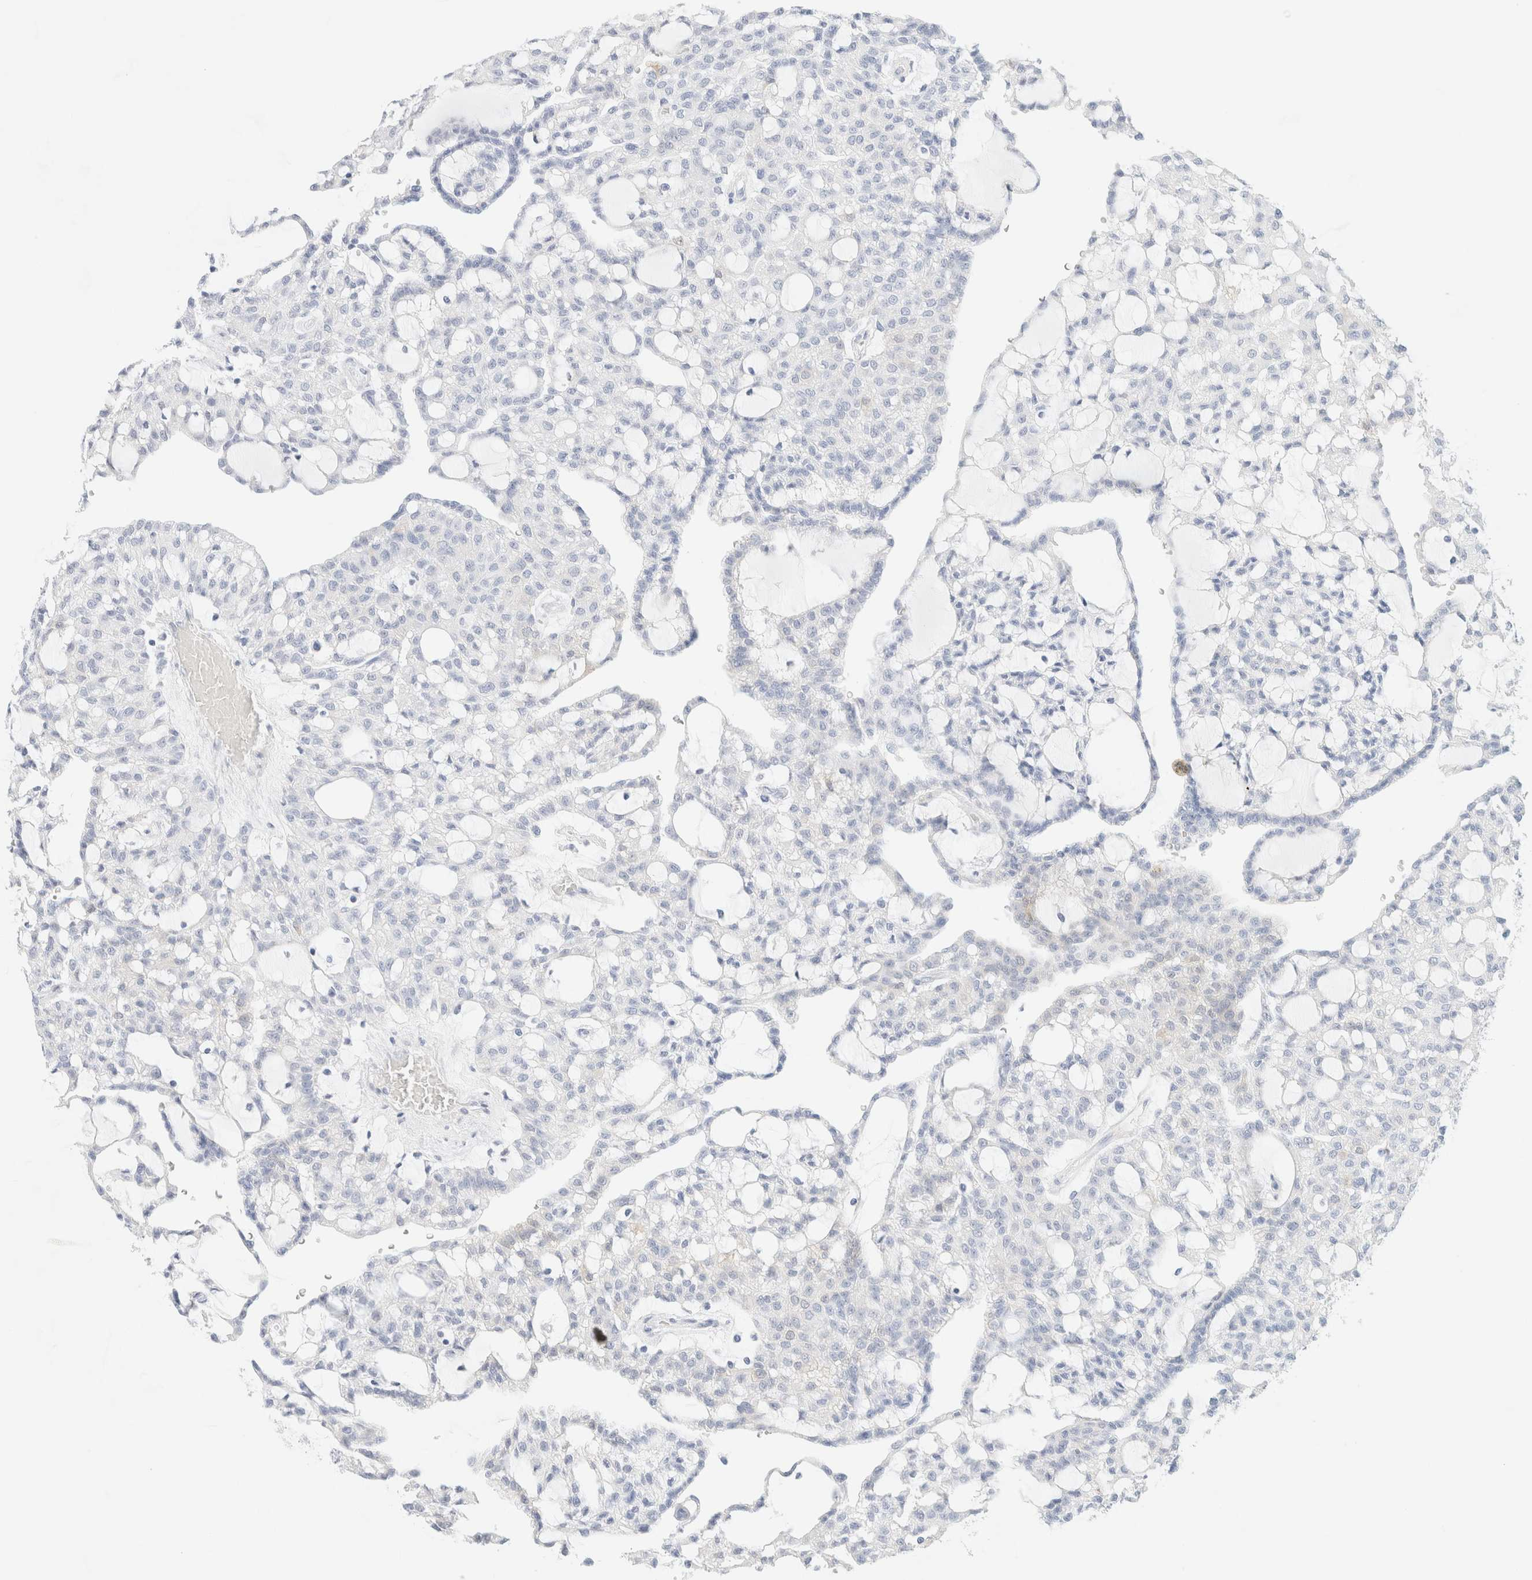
{"staining": {"intensity": "negative", "quantity": "none", "location": "none"}, "tissue": "renal cancer", "cell_type": "Tumor cells", "image_type": "cancer", "snomed": [{"axis": "morphology", "description": "Adenocarcinoma, NOS"}, {"axis": "topography", "description": "Kidney"}], "caption": "This is an IHC histopathology image of renal cancer (adenocarcinoma). There is no staining in tumor cells.", "gene": "DPYS", "patient": {"sex": "male", "age": 63}}